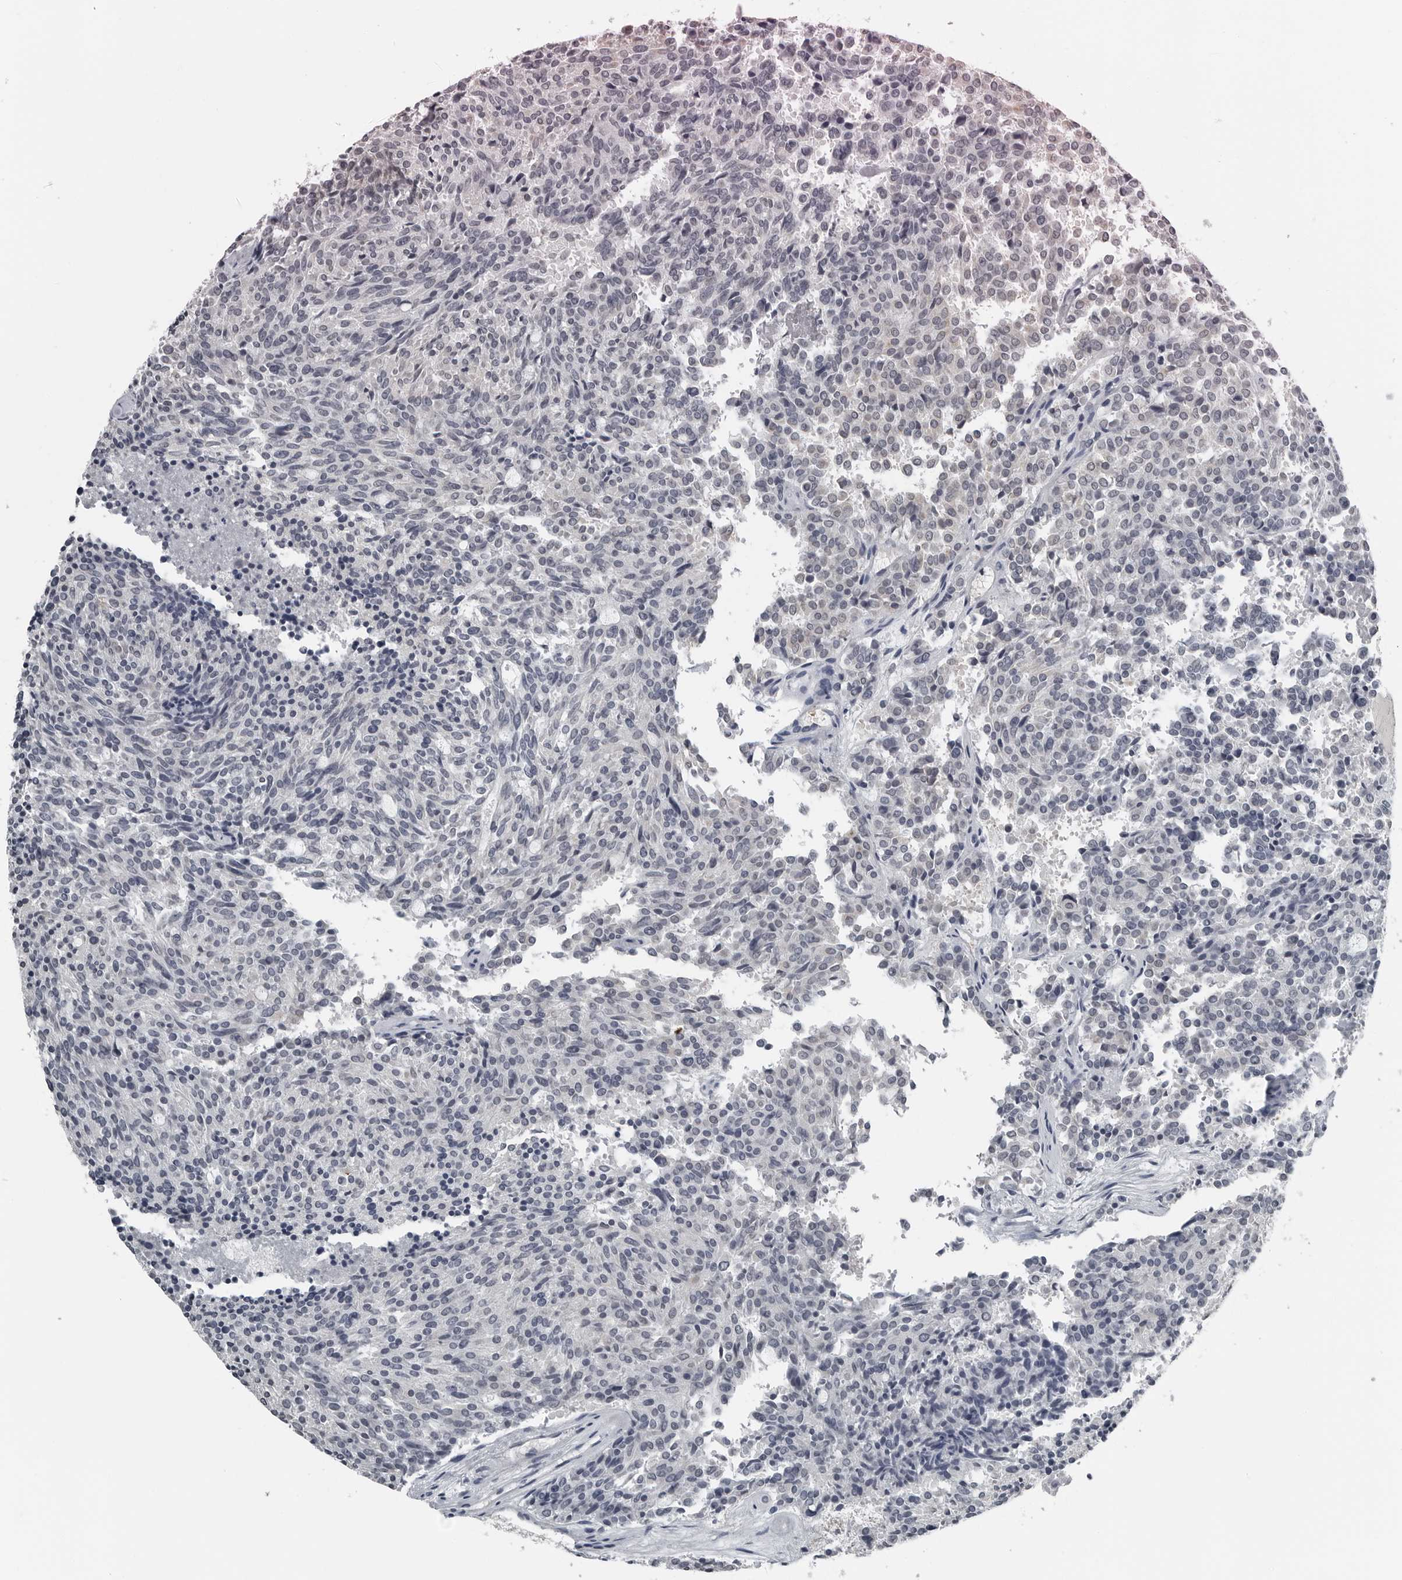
{"staining": {"intensity": "negative", "quantity": "none", "location": "none"}, "tissue": "carcinoid", "cell_type": "Tumor cells", "image_type": "cancer", "snomed": [{"axis": "morphology", "description": "Carcinoid, malignant, NOS"}, {"axis": "topography", "description": "Pancreas"}], "caption": "Immunohistochemistry photomicrograph of neoplastic tissue: human malignant carcinoid stained with DAB (3,3'-diaminobenzidine) demonstrates no significant protein positivity in tumor cells.", "gene": "SPINK1", "patient": {"sex": "female", "age": 54}}